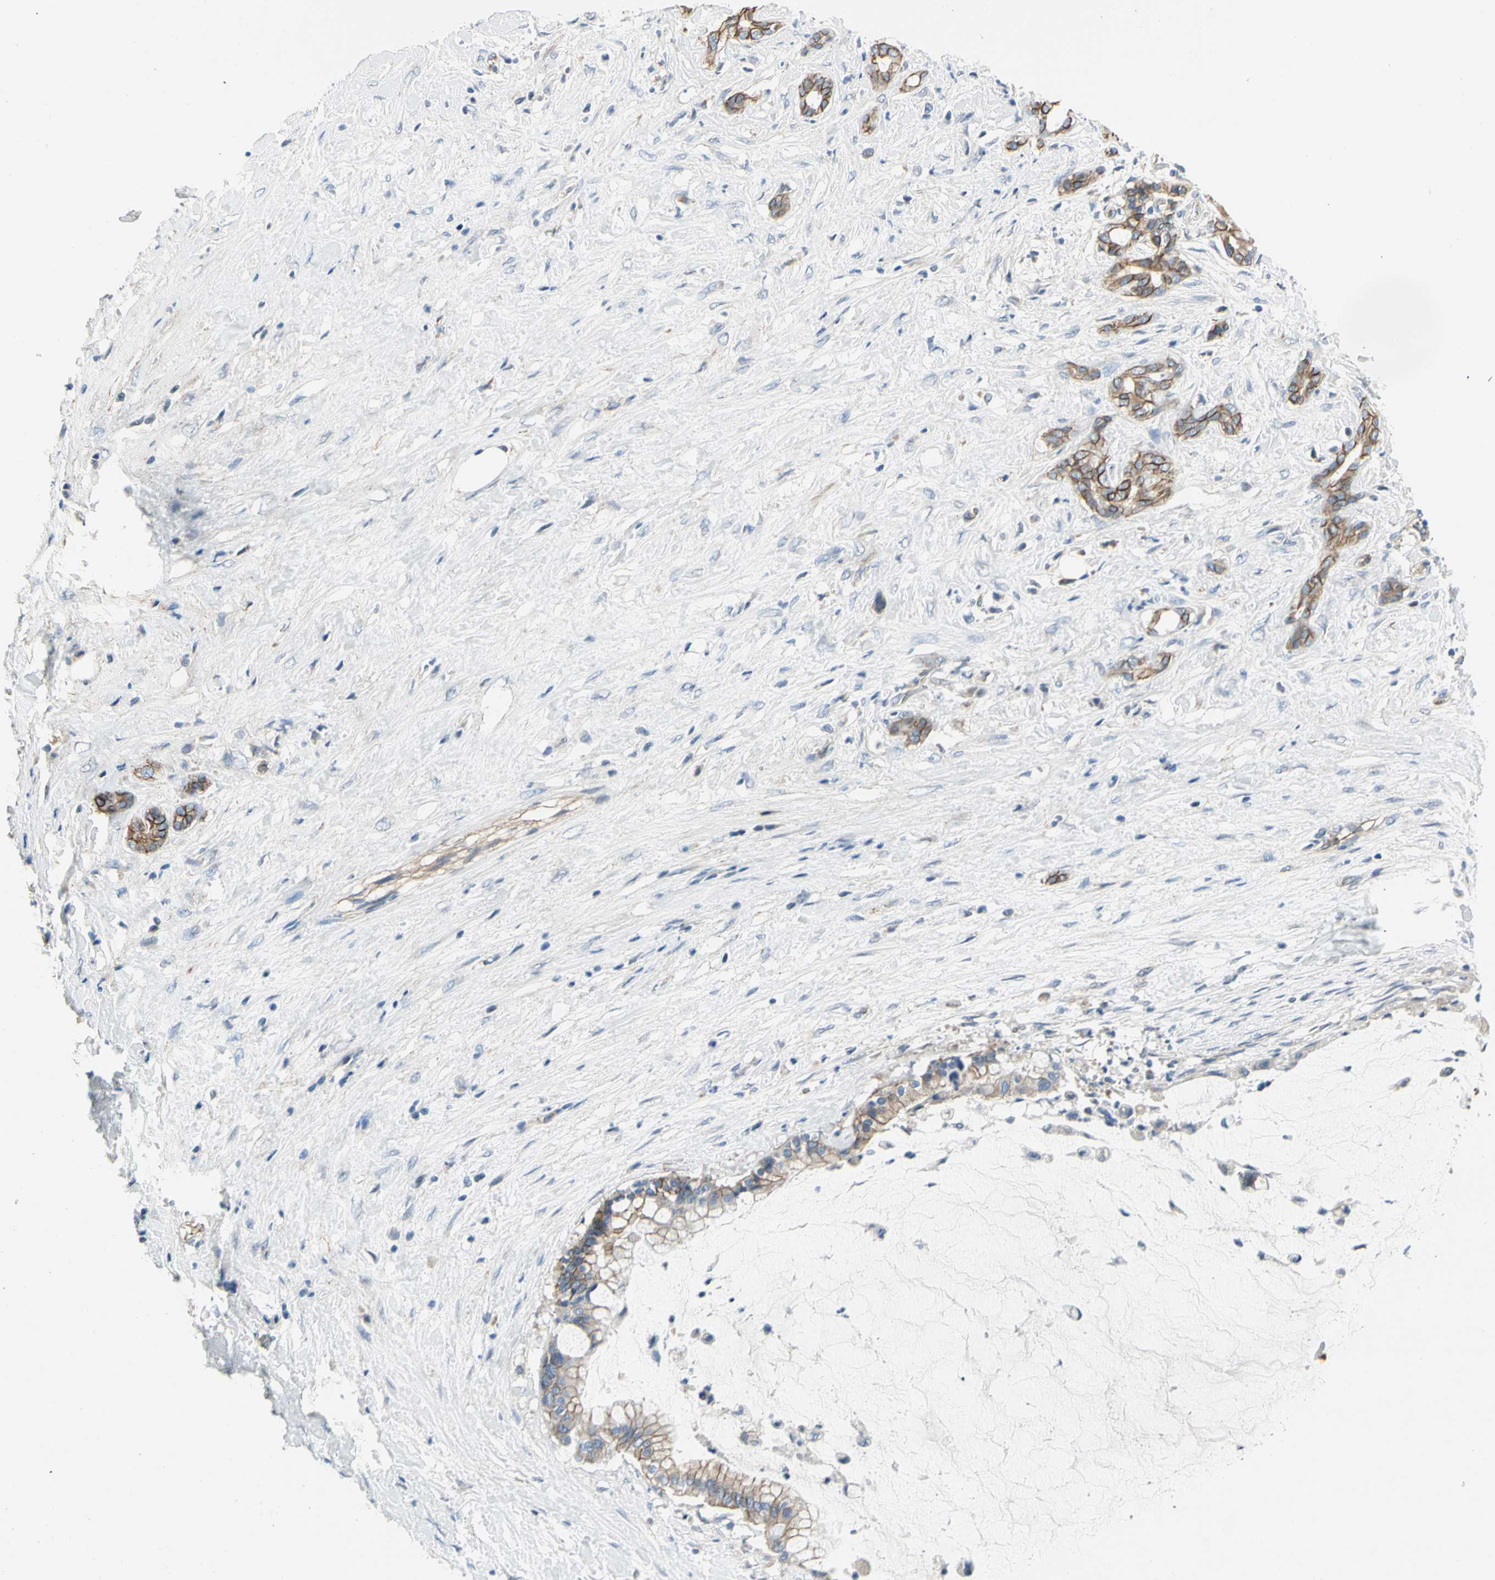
{"staining": {"intensity": "moderate", "quantity": "<25%", "location": "cytoplasmic/membranous"}, "tissue": "pancreatic cancer", "cell_type": "Tumor cells", "image_type": "cancer", "snomed": [{"axis": "morphology", "description": "Adenocarcinoma, NOS"}, {"axis": "topography", "description": "Pancreas"}], "caption": "This is a histology image of immunohistochemistry staining of pancreatic cancer (adenocarcinoma), which shows moderate staining in the cytoplasmic/membranous of tumor cells.", "gene": "LGR6", "patient": {"sex": "male", "age": 41}}